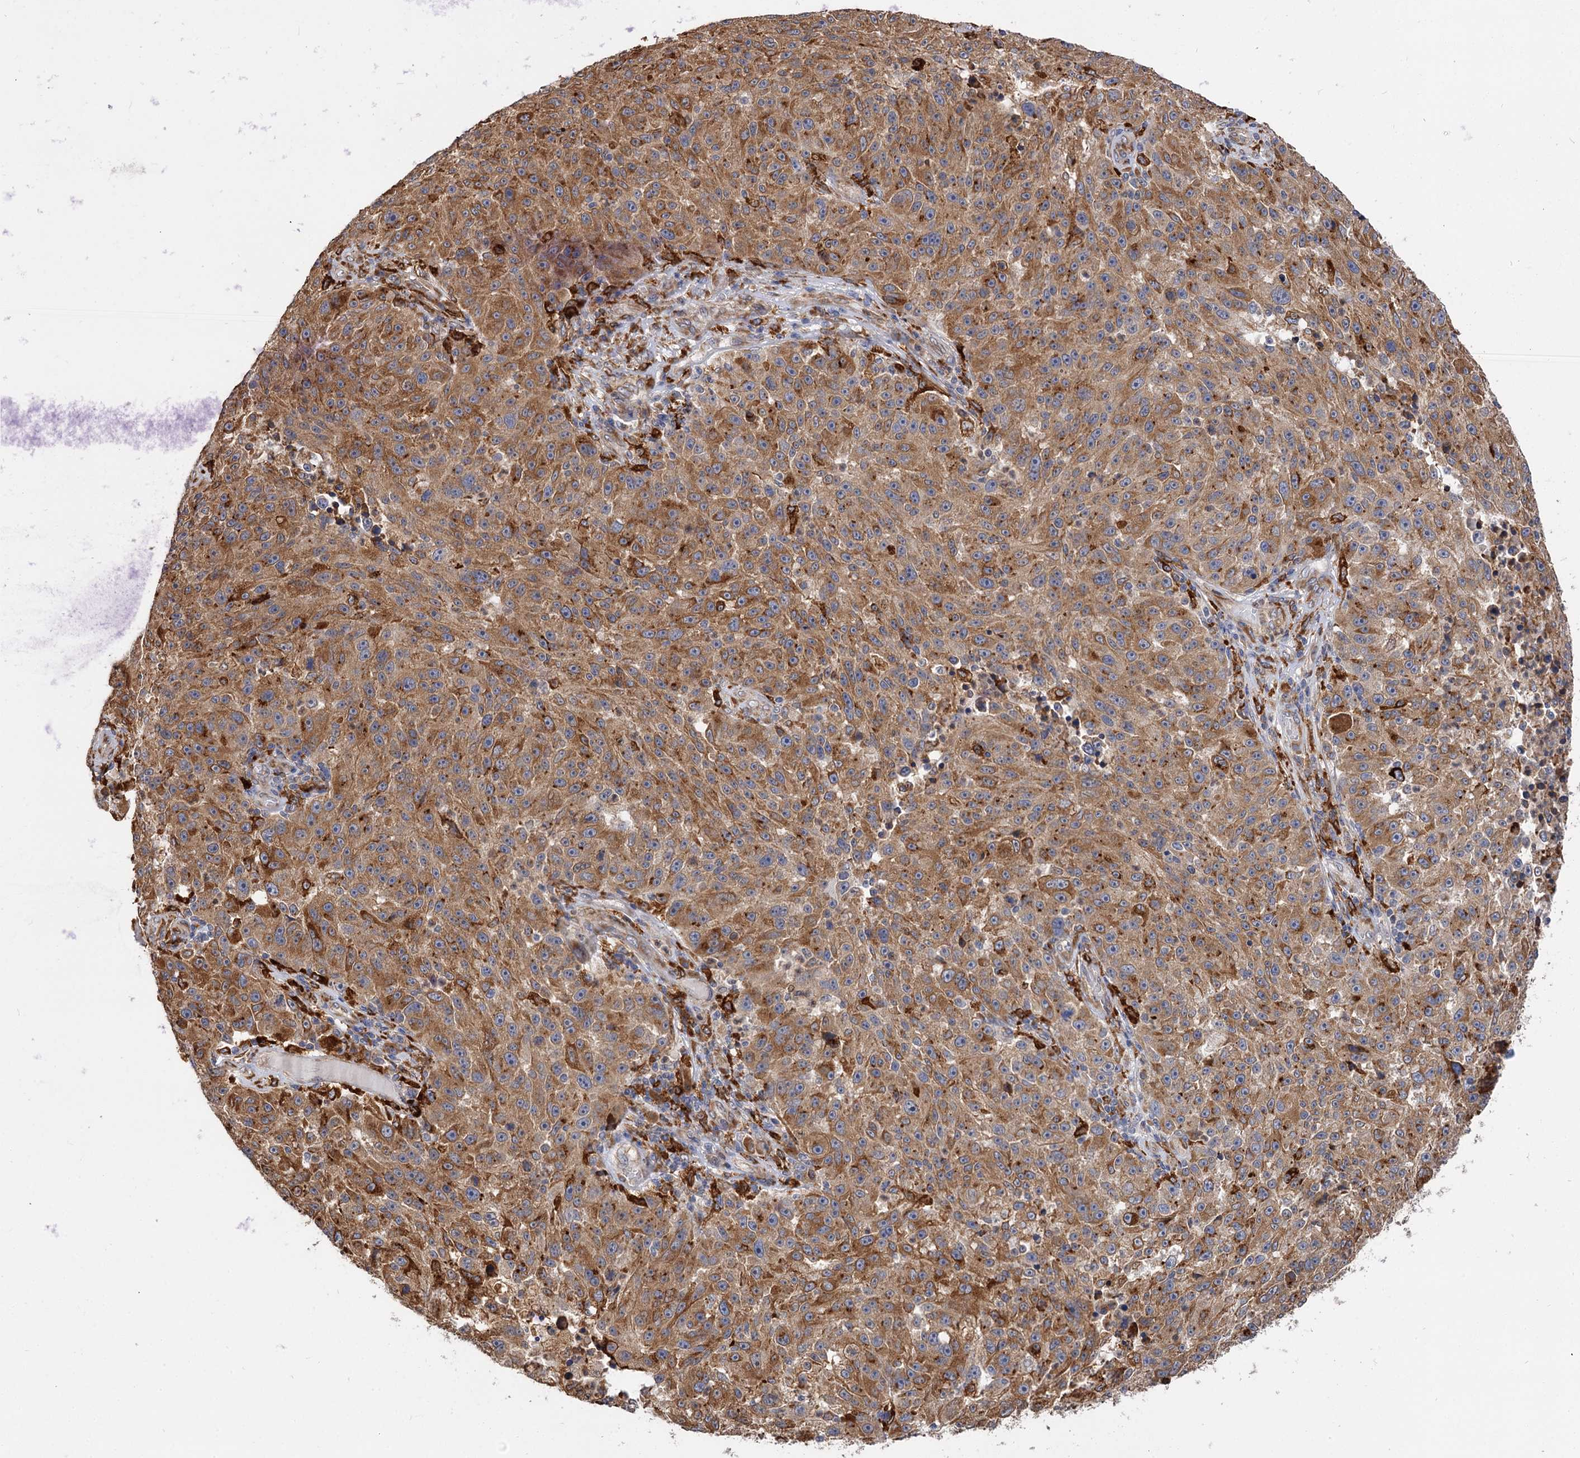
{"staining": {"intensity": "moderate", "quantity": ">75%", "location": "cytoplasmic/membranous"}, "tissue": "melanoma", "cell_type": "Tumor cells", "image_type": "cancer", "snomed": [{"axis": "morphology", "description": "Malignant melanoma, NOS"}, {"axis": "topography", "description": "Skin"}], "caption": "A histopathology image showing moderate cytoplasmic/membranous positivity in about >75% of tumor cells in malignant melanoma, as visualized by brown immunohistochemical staining.", "gene": "PPIP5K2", "patient": {"sex": "male", "age": 53}}